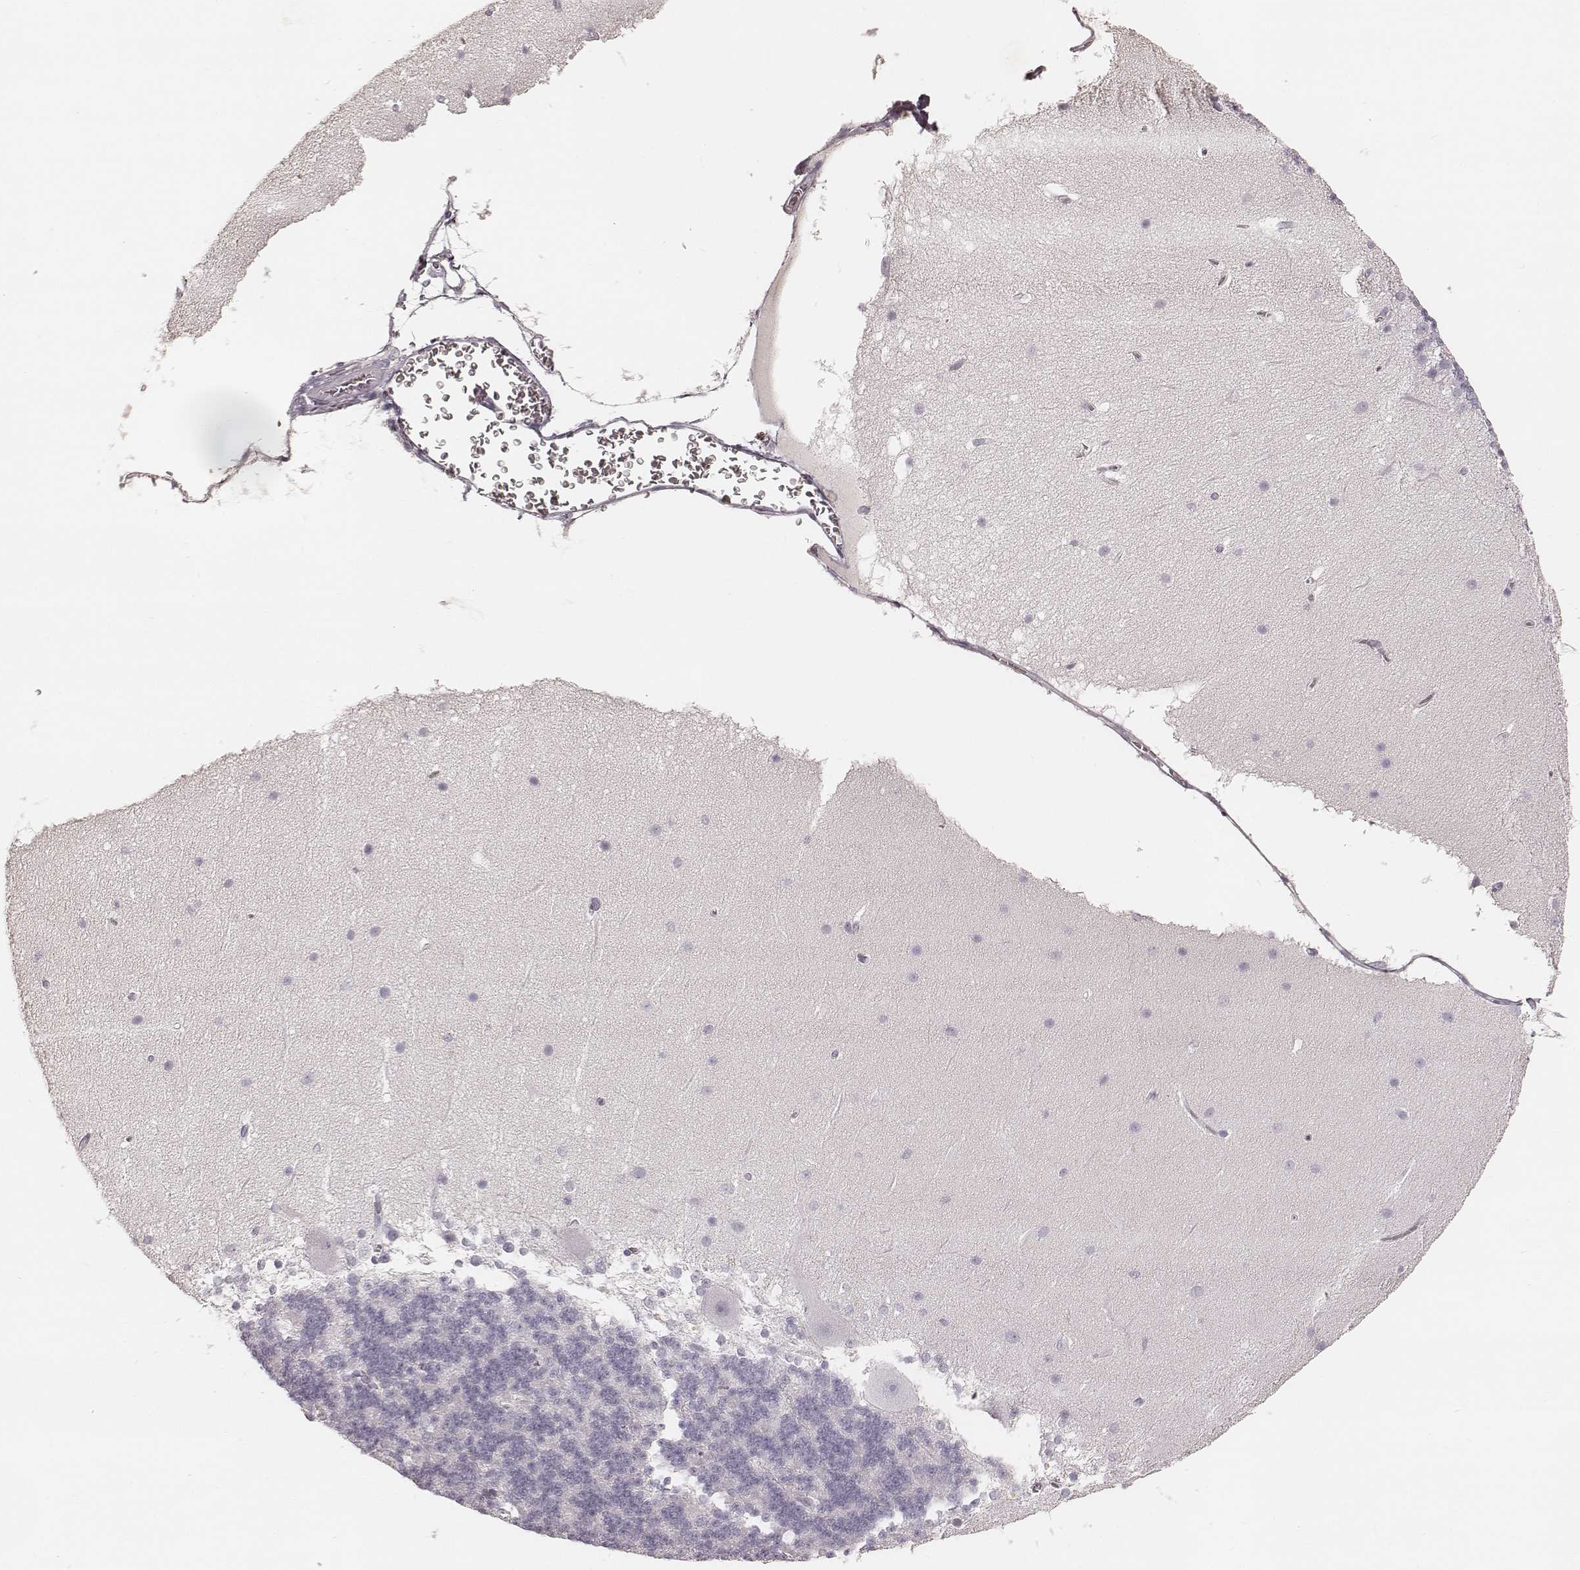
{"staining": {"intensity": "negative", "quantity": "none", "location": "none"}, "tissue": "cerebellum", "cell_type": "Cells in granular layer", "image_type": "normal", "snomed": [{"axis": "morphology", "description": "Normal tissue, NOS"}, {"axis": "topography", "description": "Cerebellum"}], "caption": "IHC micrograph of benign cerebellum stained for a protein (brown), which exhibits no expression in cells in granular layer.", "gene": "TEX37", "patient": {"sex": "female", "age": 19}}